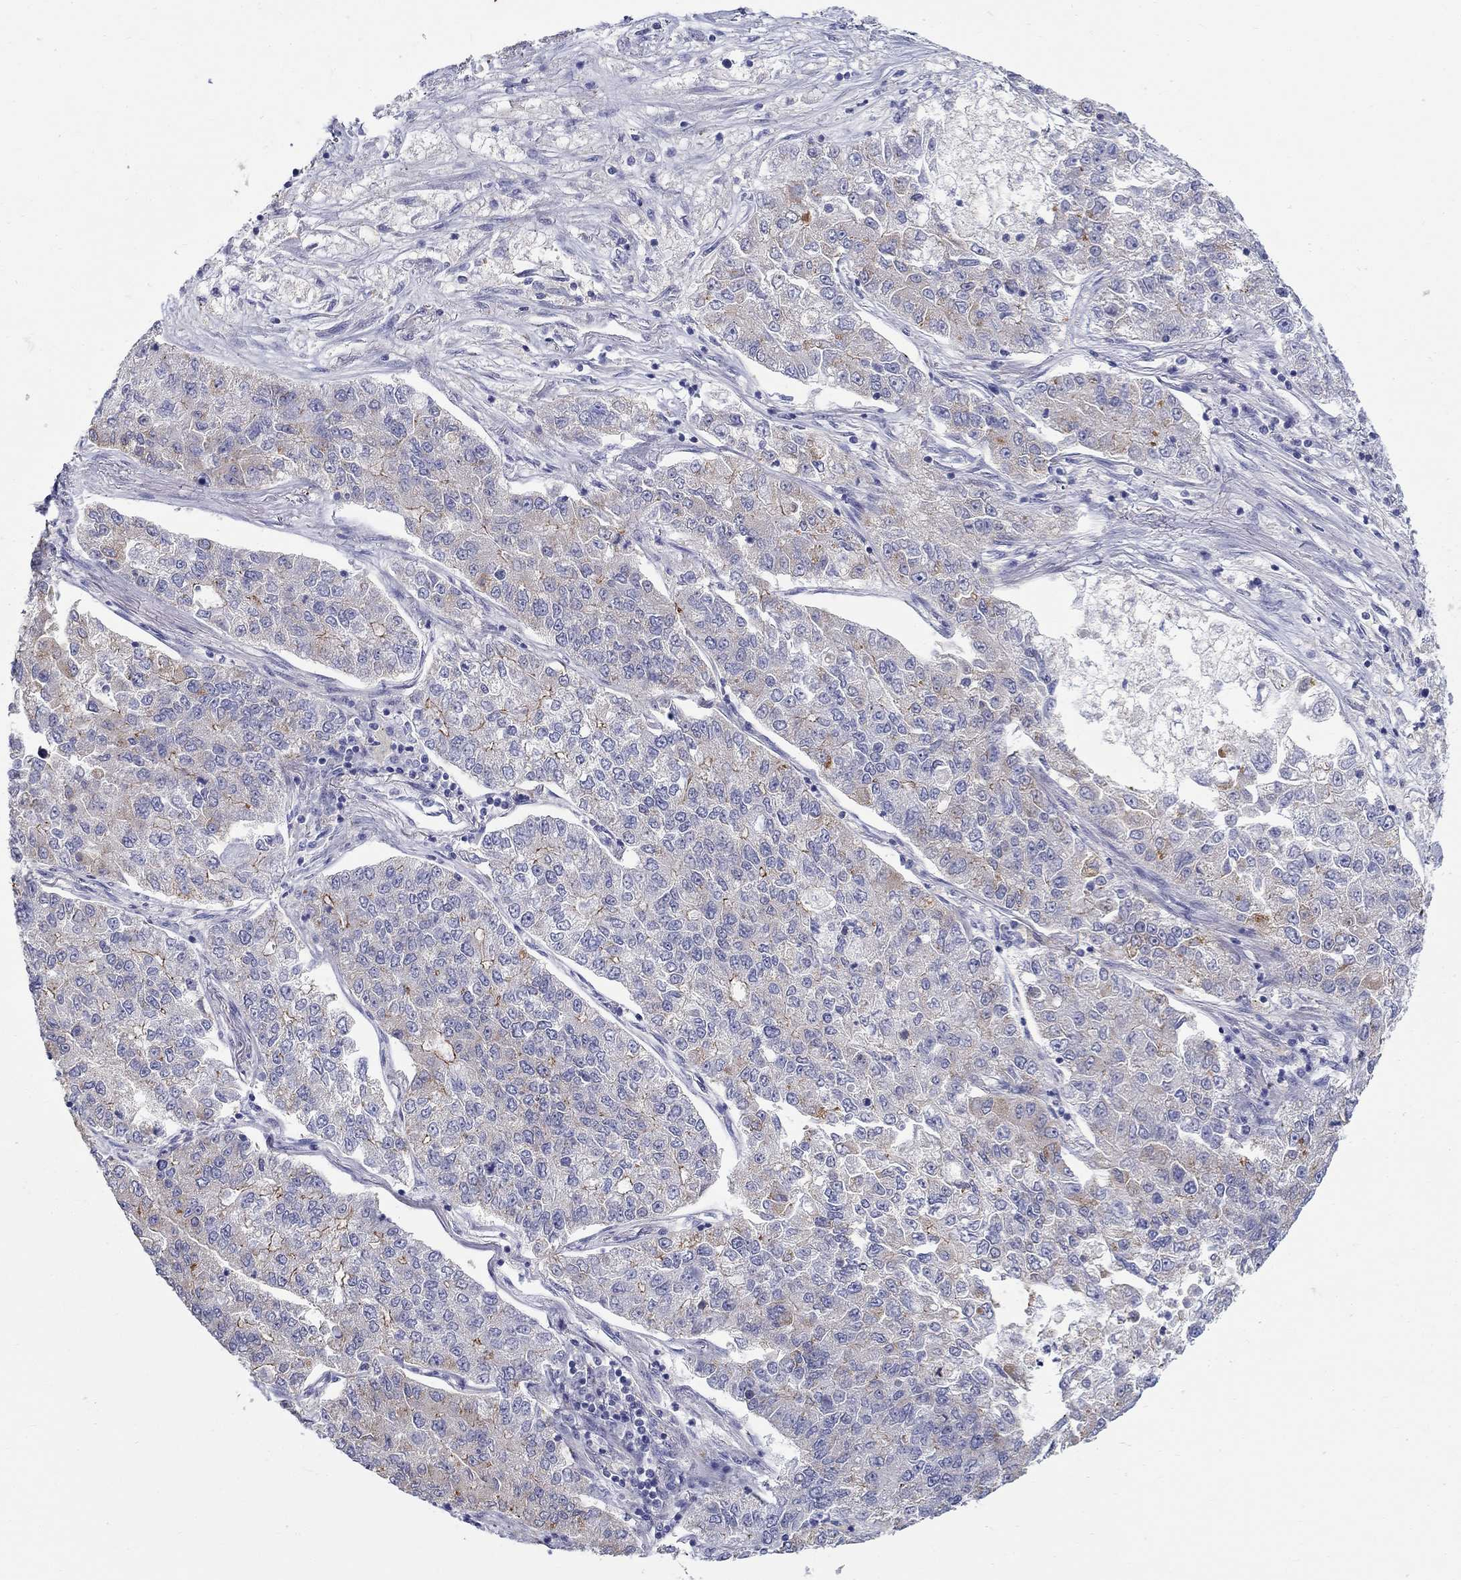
{"staining": {"intensity": "weak", "quantity": "<25%", "location": "cytoplasmic/membranous"}, "tissue": "lung cancer", "cell_type": "Tumor cells", "image_type": "cancer", "snomed": [{"axis": "morphology", "description": "Adenocarcinoma, NOS"}, {"axis": "topography", "description": "Lung"}], "caption": "Immunohistochemistry (IHC) image of neoplastic tissue: adenocarcinoma (lung) stained with DAB displays no significant protein positivity in tumor cells.", "gene": "QRFPR", "patient": {"sex": "male", "age": 49}}